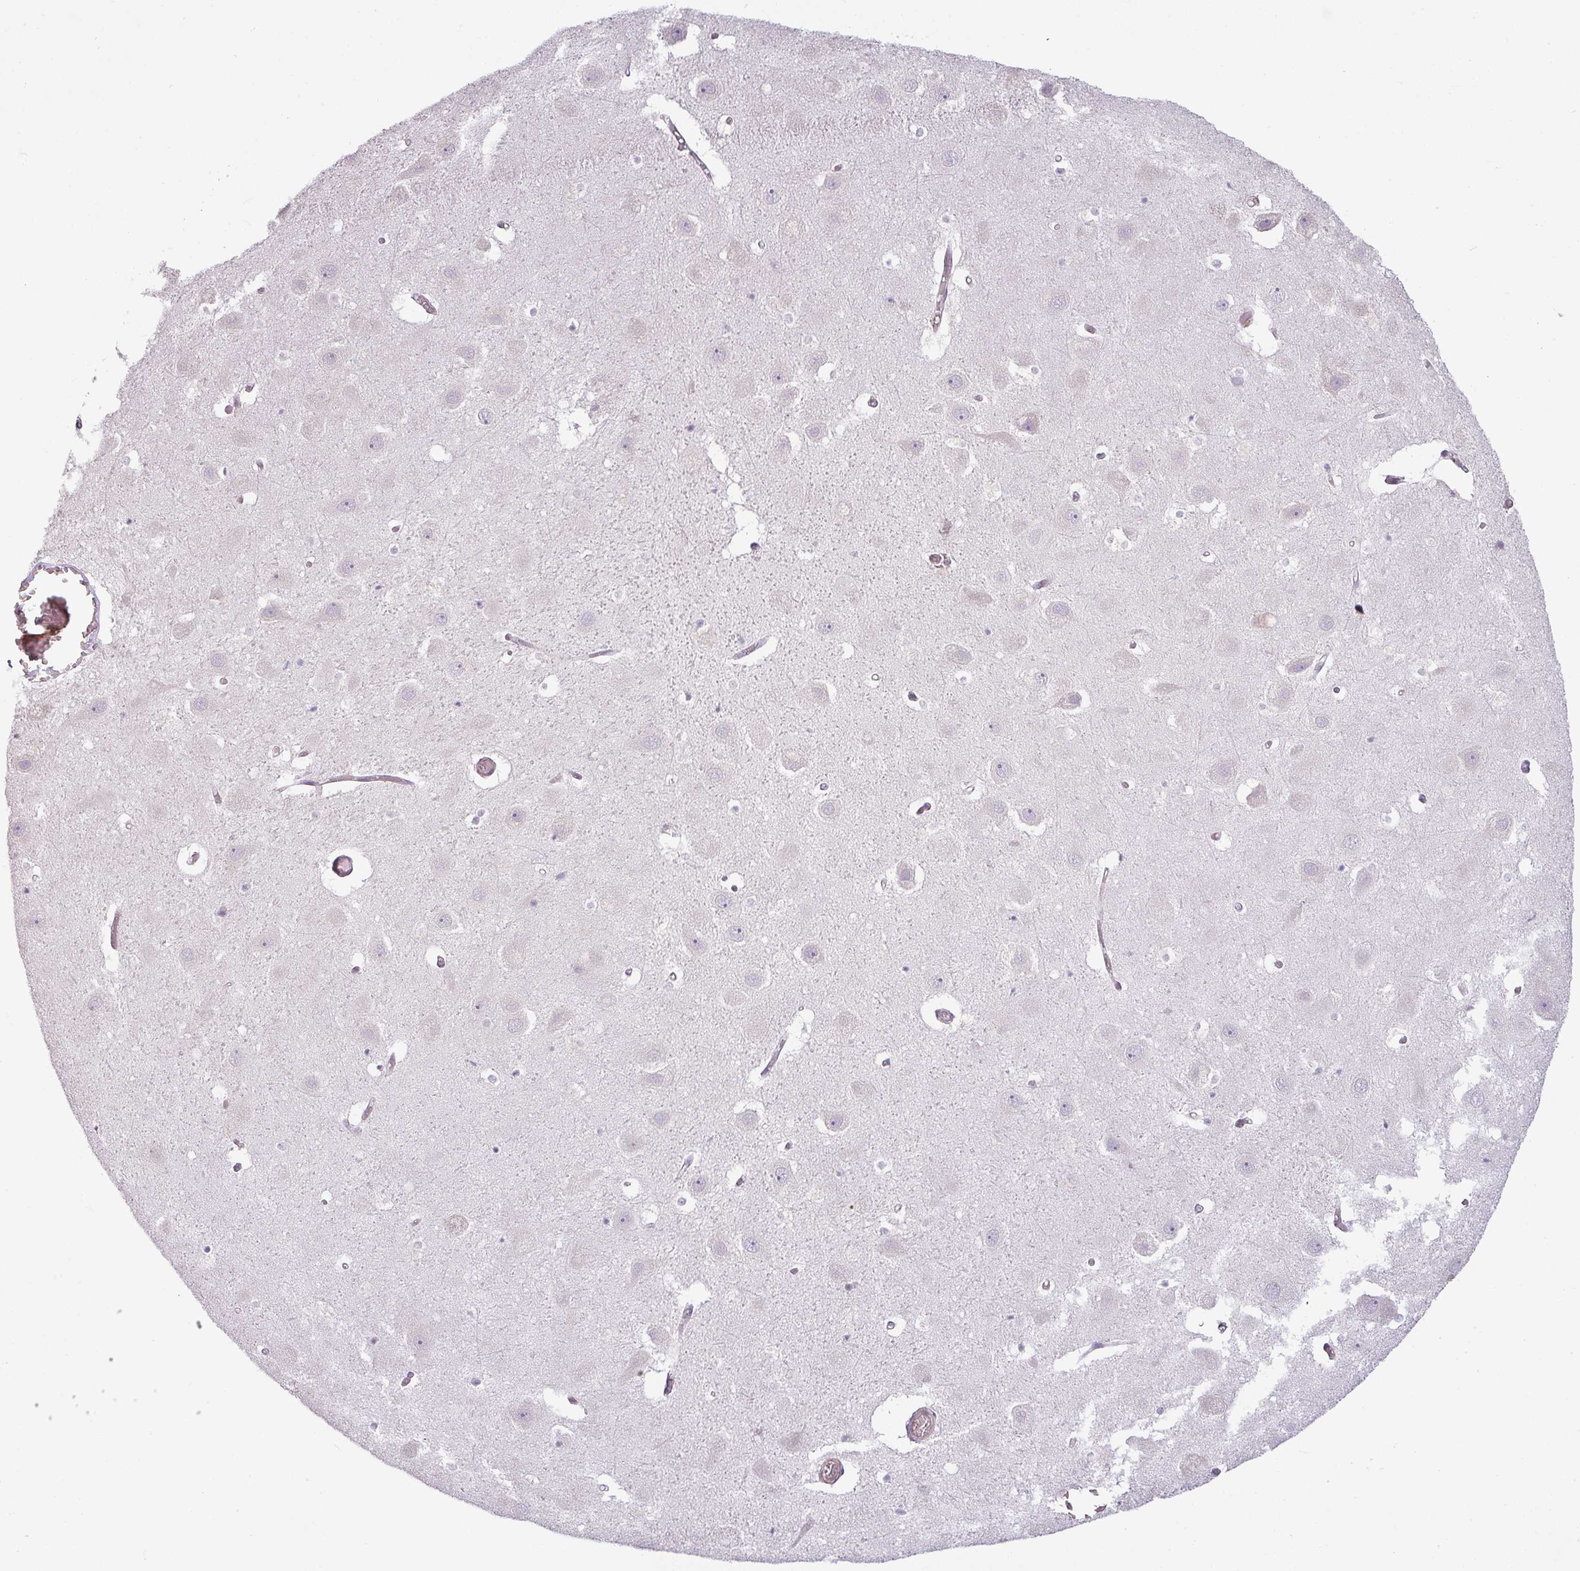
{"staining": {"intensity": "negative", "quantity": "none", "location": "none"}, "tissue": "hippocampus", "cell_type": "Glial cells", "image_type": "normal", "snomed": [{"axis": "morphology", "description": "Normal tissue, NOS"}, {"axis": "topography", "description": "Hippocampus"}], "caption": "The histopathology image demonstrates no significant staining in glial cells of hippocampus.", "gene": "CCDC144A", "patient": {"sex": "female", "age": 52}}